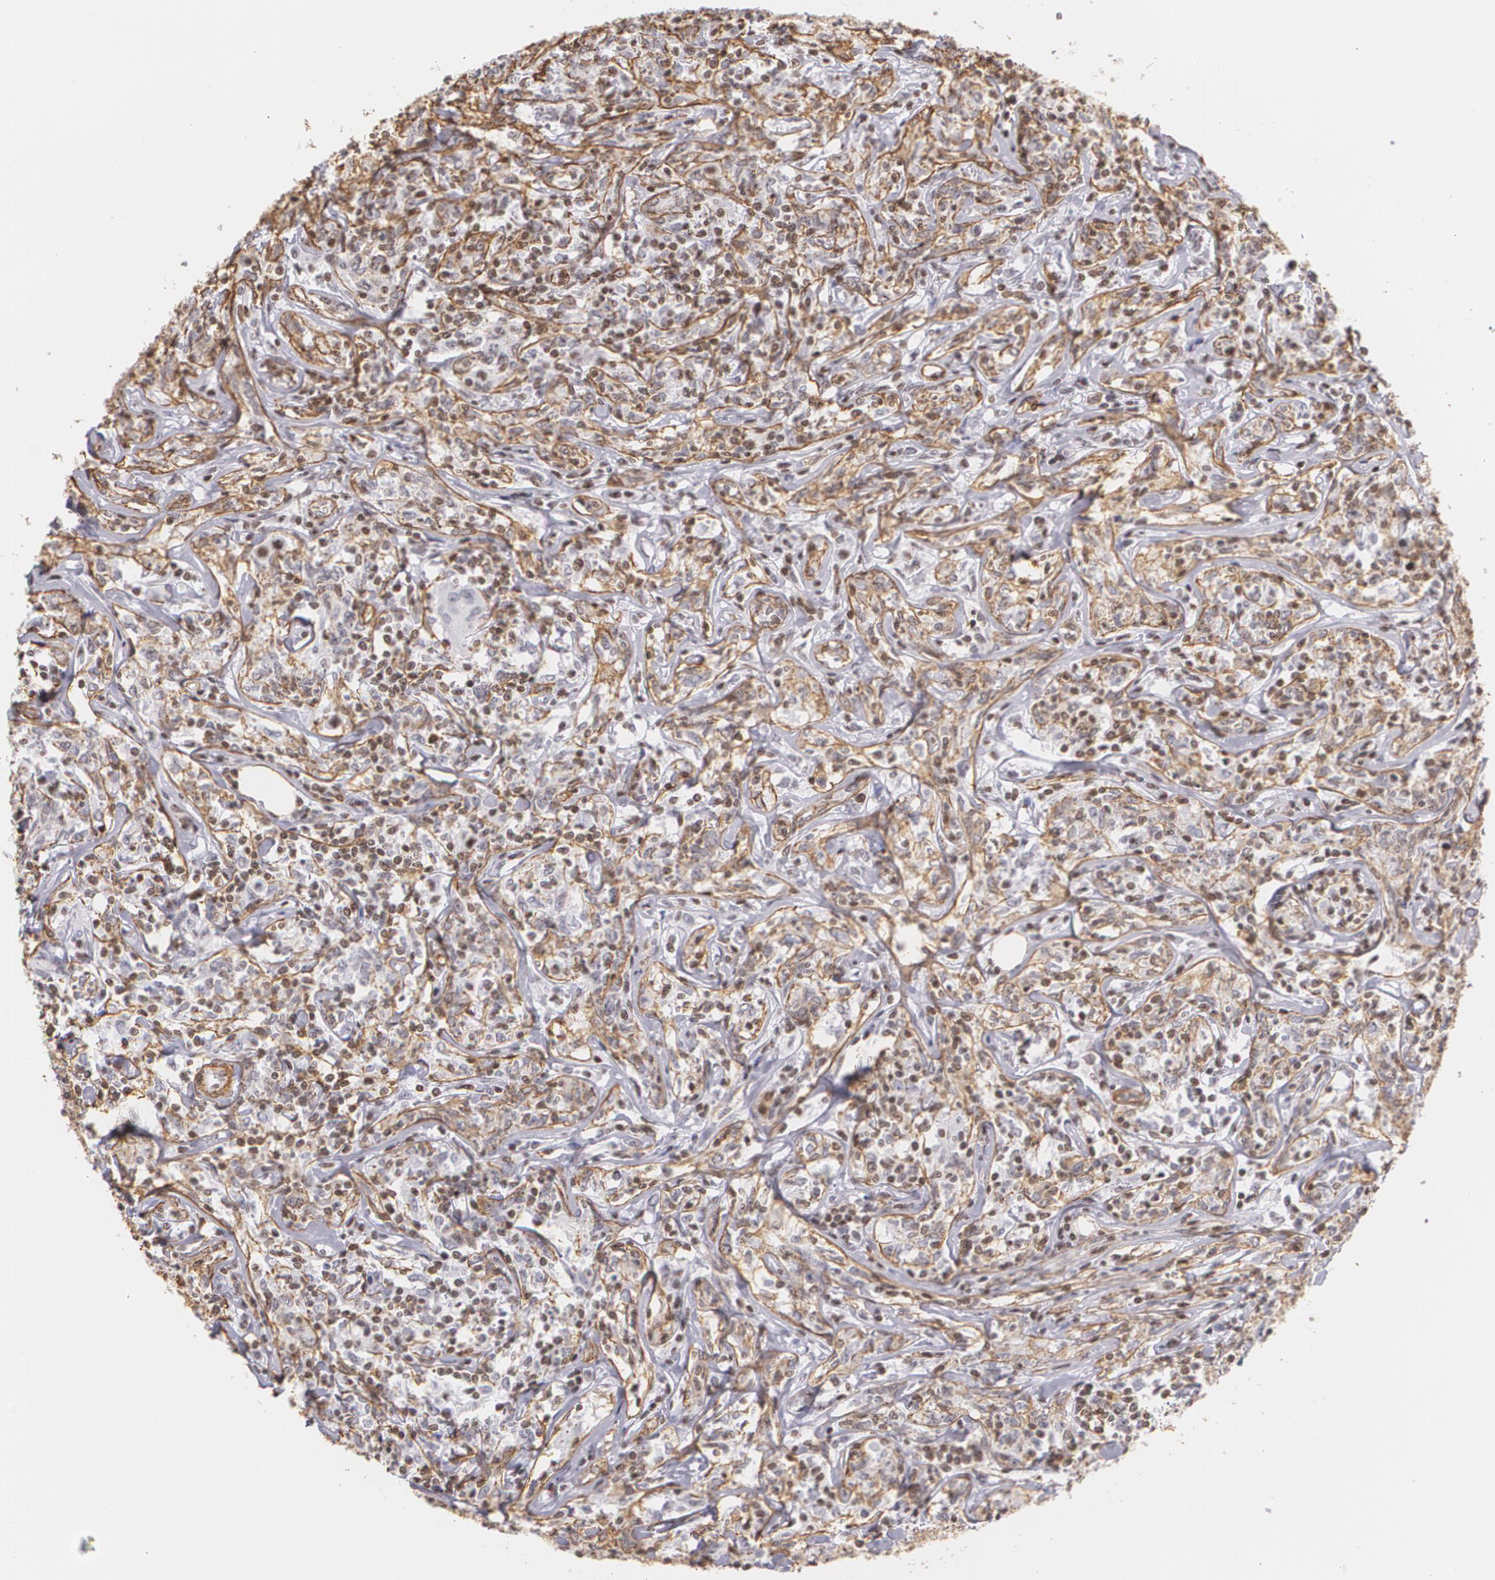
{"staining": {"intensity": "weak", "quantity": "<25%", "location": "cytoplasmic/membranous"}, "tissue": "lymphoma", "cell_type": "Tumor cells", "image_type": "cancer", "snomed": [{"axis": "morphology", "description": "Malignant lymphoma, non-Hodgkin's type, High grade"}, {"axis": "topography", "description": "Lymph node"}], "caption": "Protein analysis of lymphoma exhibits no significant staining in tumor cells. (DAB (3,3'-diaminobenzidine) immunohistochemistry with hematoxylin counter stain).", "gene": "VAMP1", "patient": {"sex": "female", "age": 84}}